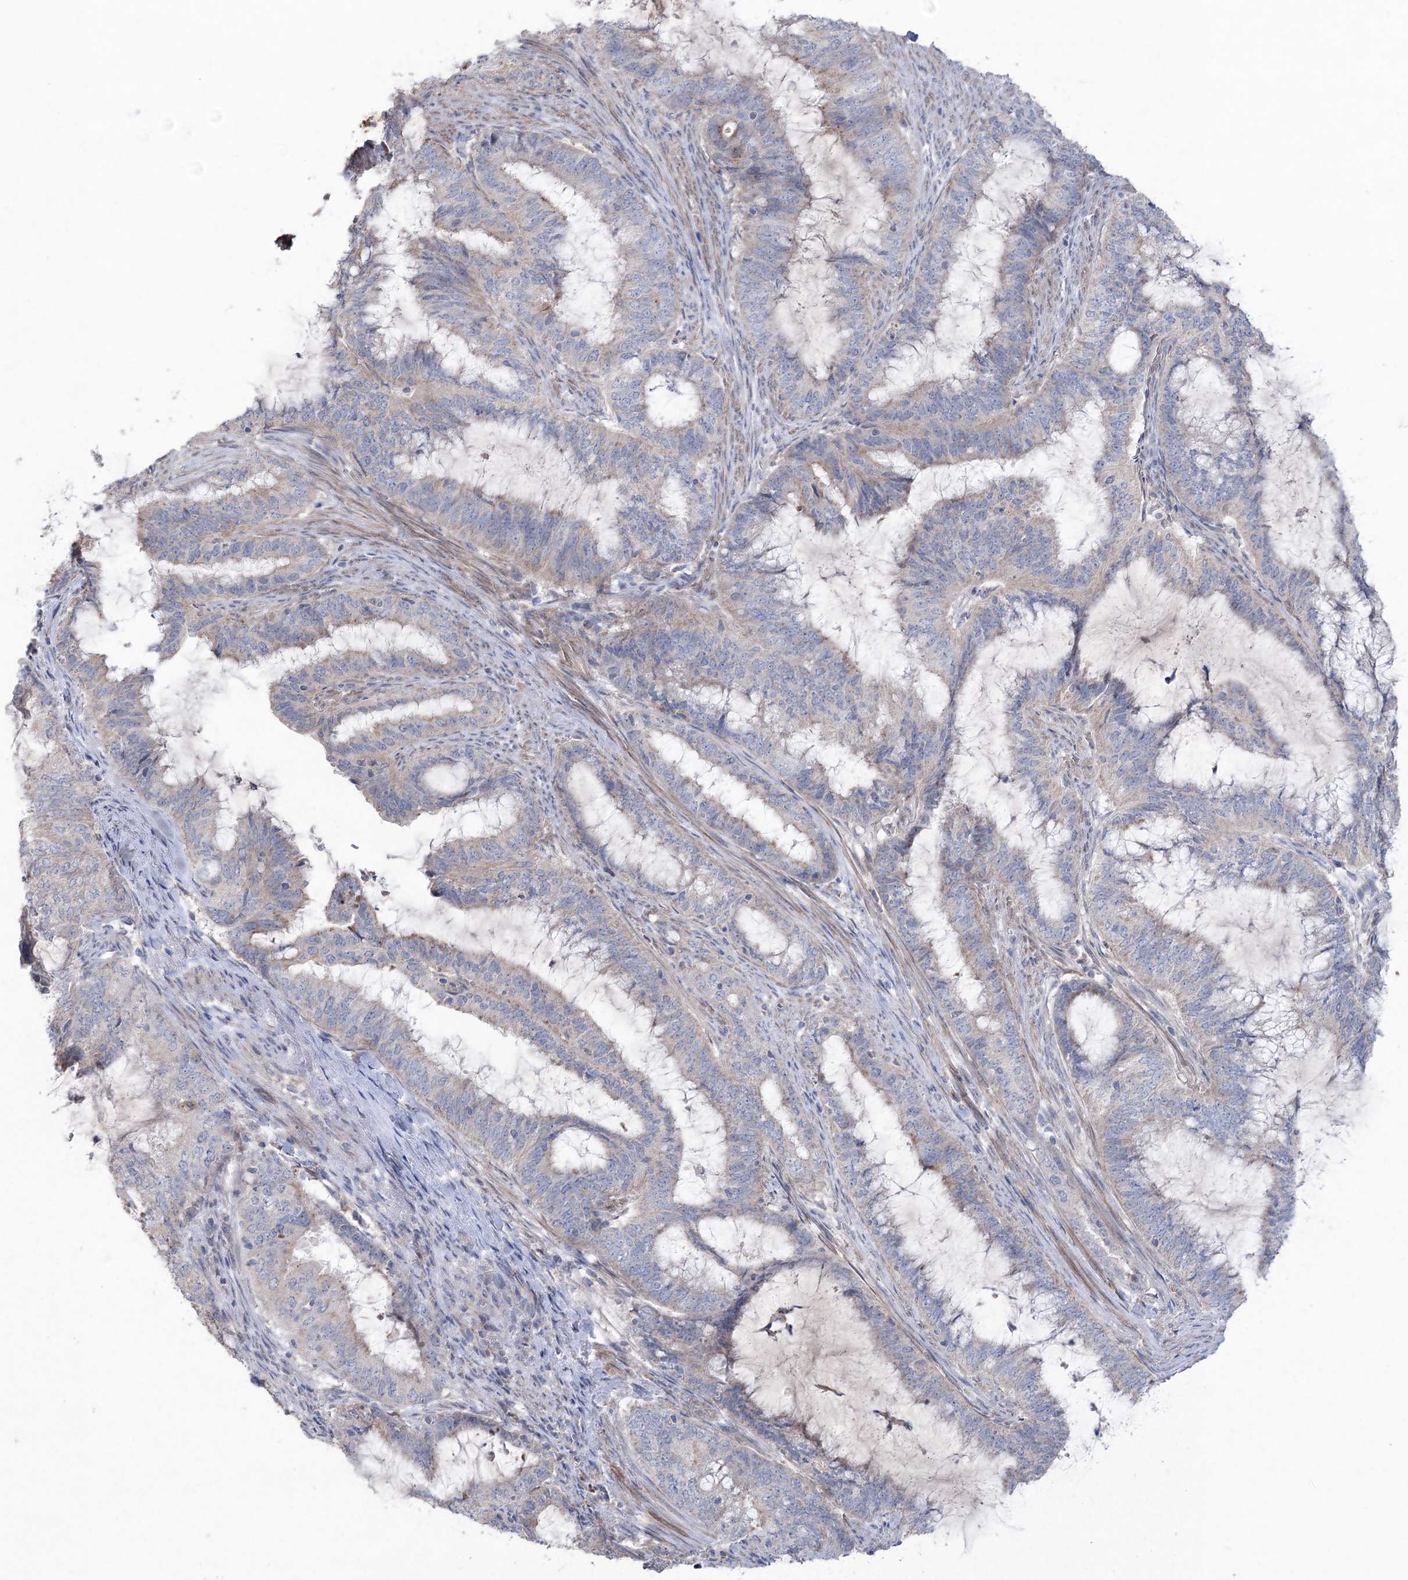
{"staining": {"intensity": "weak", "quantity": "<25%", "location": "cytoplasmic/membranous"}, "tissue": "endometrial cancer", "cell_type": "Tumor cells", "image_type": "cancer", "snomed": [{"axis": "morphology", "description": "Adenocarcinoma, NOS"}, {"axis": "topography", "description": "Endometrium"}], "caption": "High magnification brightfield microscopy of adenocarcinoma (endometrial) stained with DAB (3,3'-diaminobenzidine) (brown) and counterstained with hematoxylin (blue): tumor cells show no significant staining.", "gene": "MTCH2", "patient": {"sex": "female", "age": 51}}